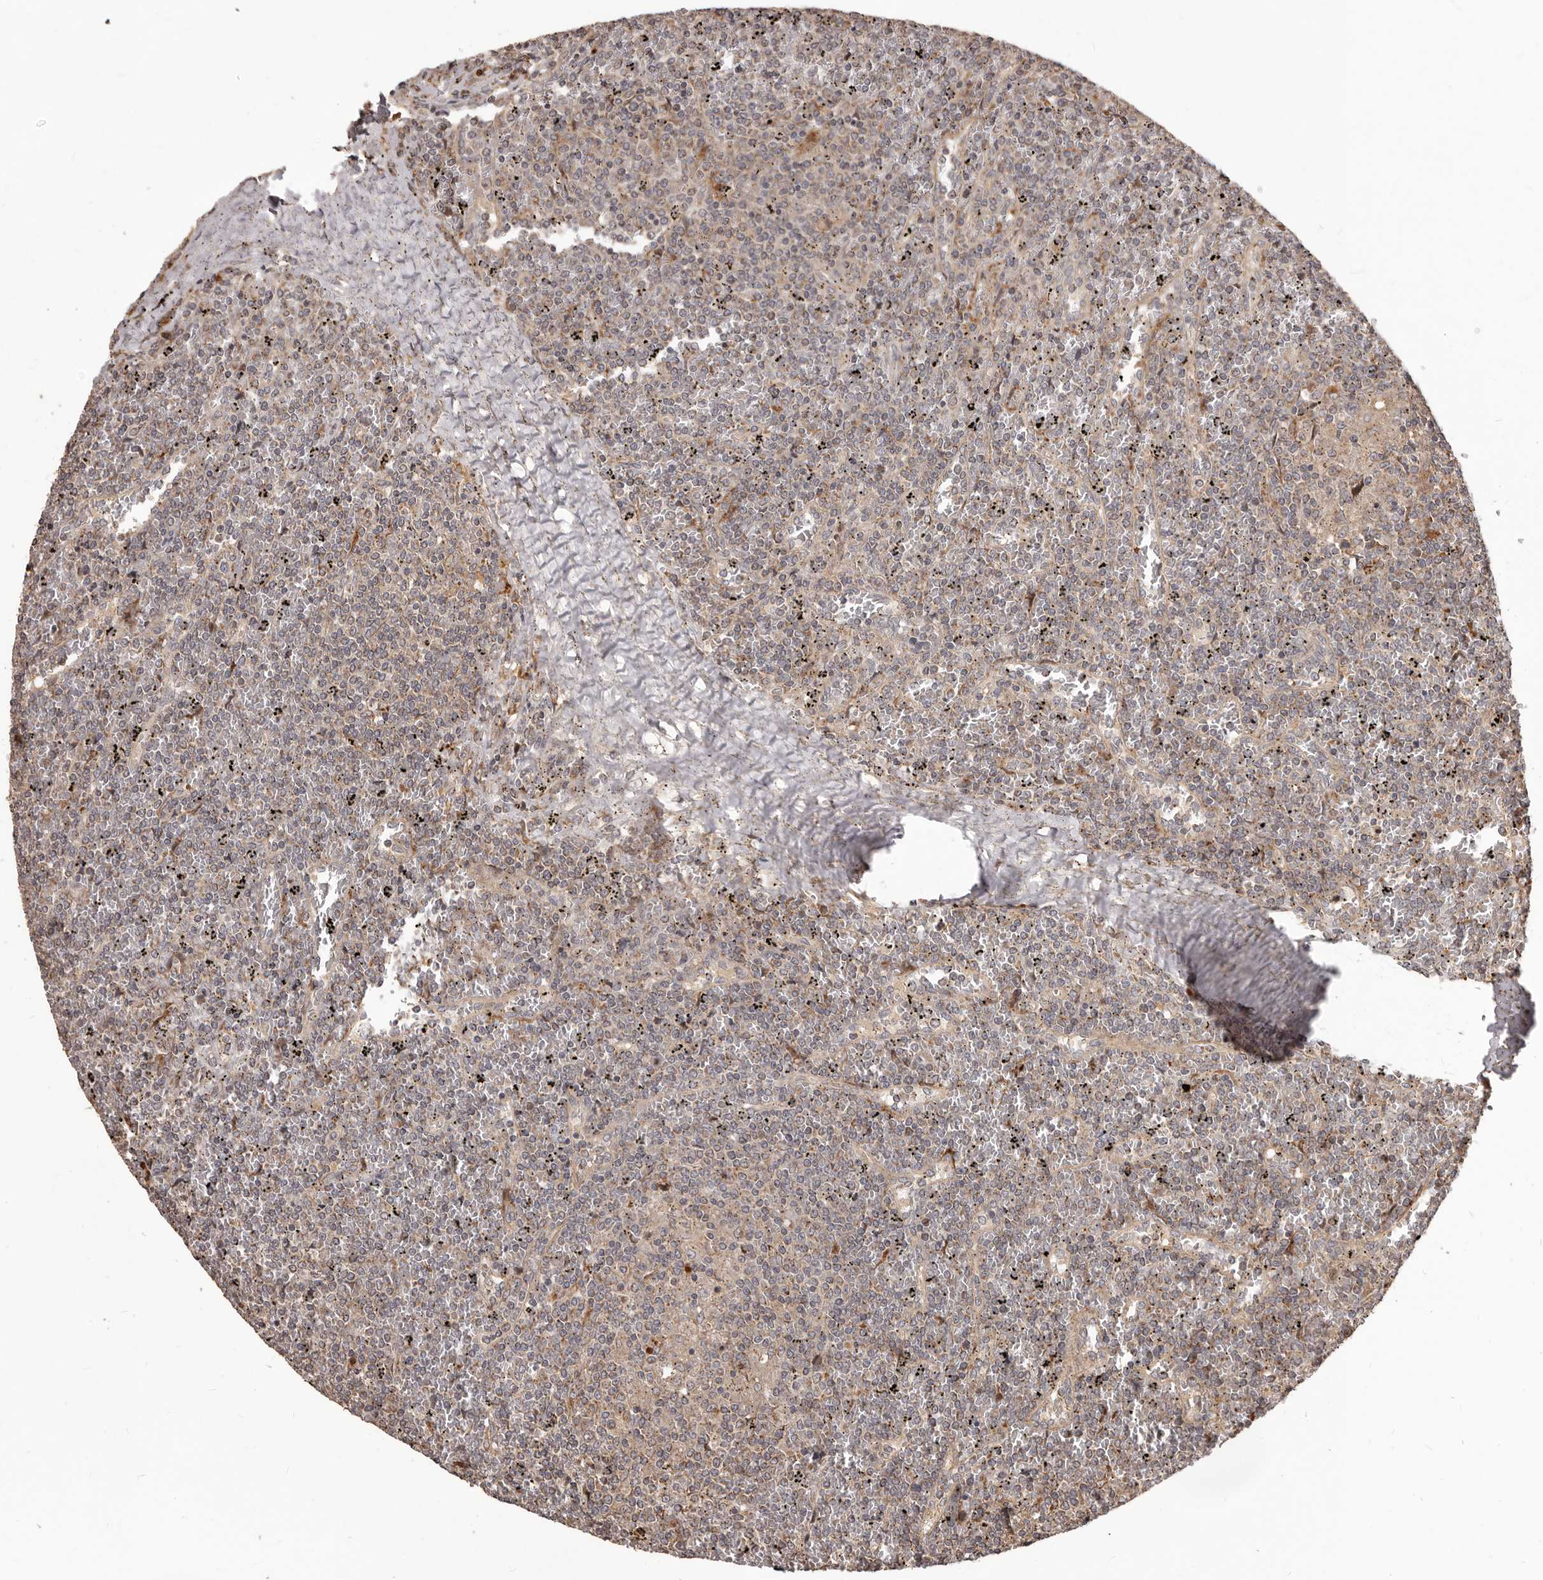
{"staining": {"intensity": "negative", "quantity": "none", "location": "none"}, "tissue": "lymphoma", "cell_type": "Tumor cells", "image_type": "cancer", "snomed": [{"axis": "morphology", "description": "Malignant lymphoma, non-Hodgkin's type, Low grade"}, {"axis": "topography", "description": "Spleen"}], "caption": "A micrograph of human low-grade malignant lymphoma, non-Hodgkin's type is negative for staining in tumor cells. (DAB (3,3'-diaminobenzidine) IHC, high magnification).", "gene": "MTO1", "patient": {"sex": "female", "age": 19}}